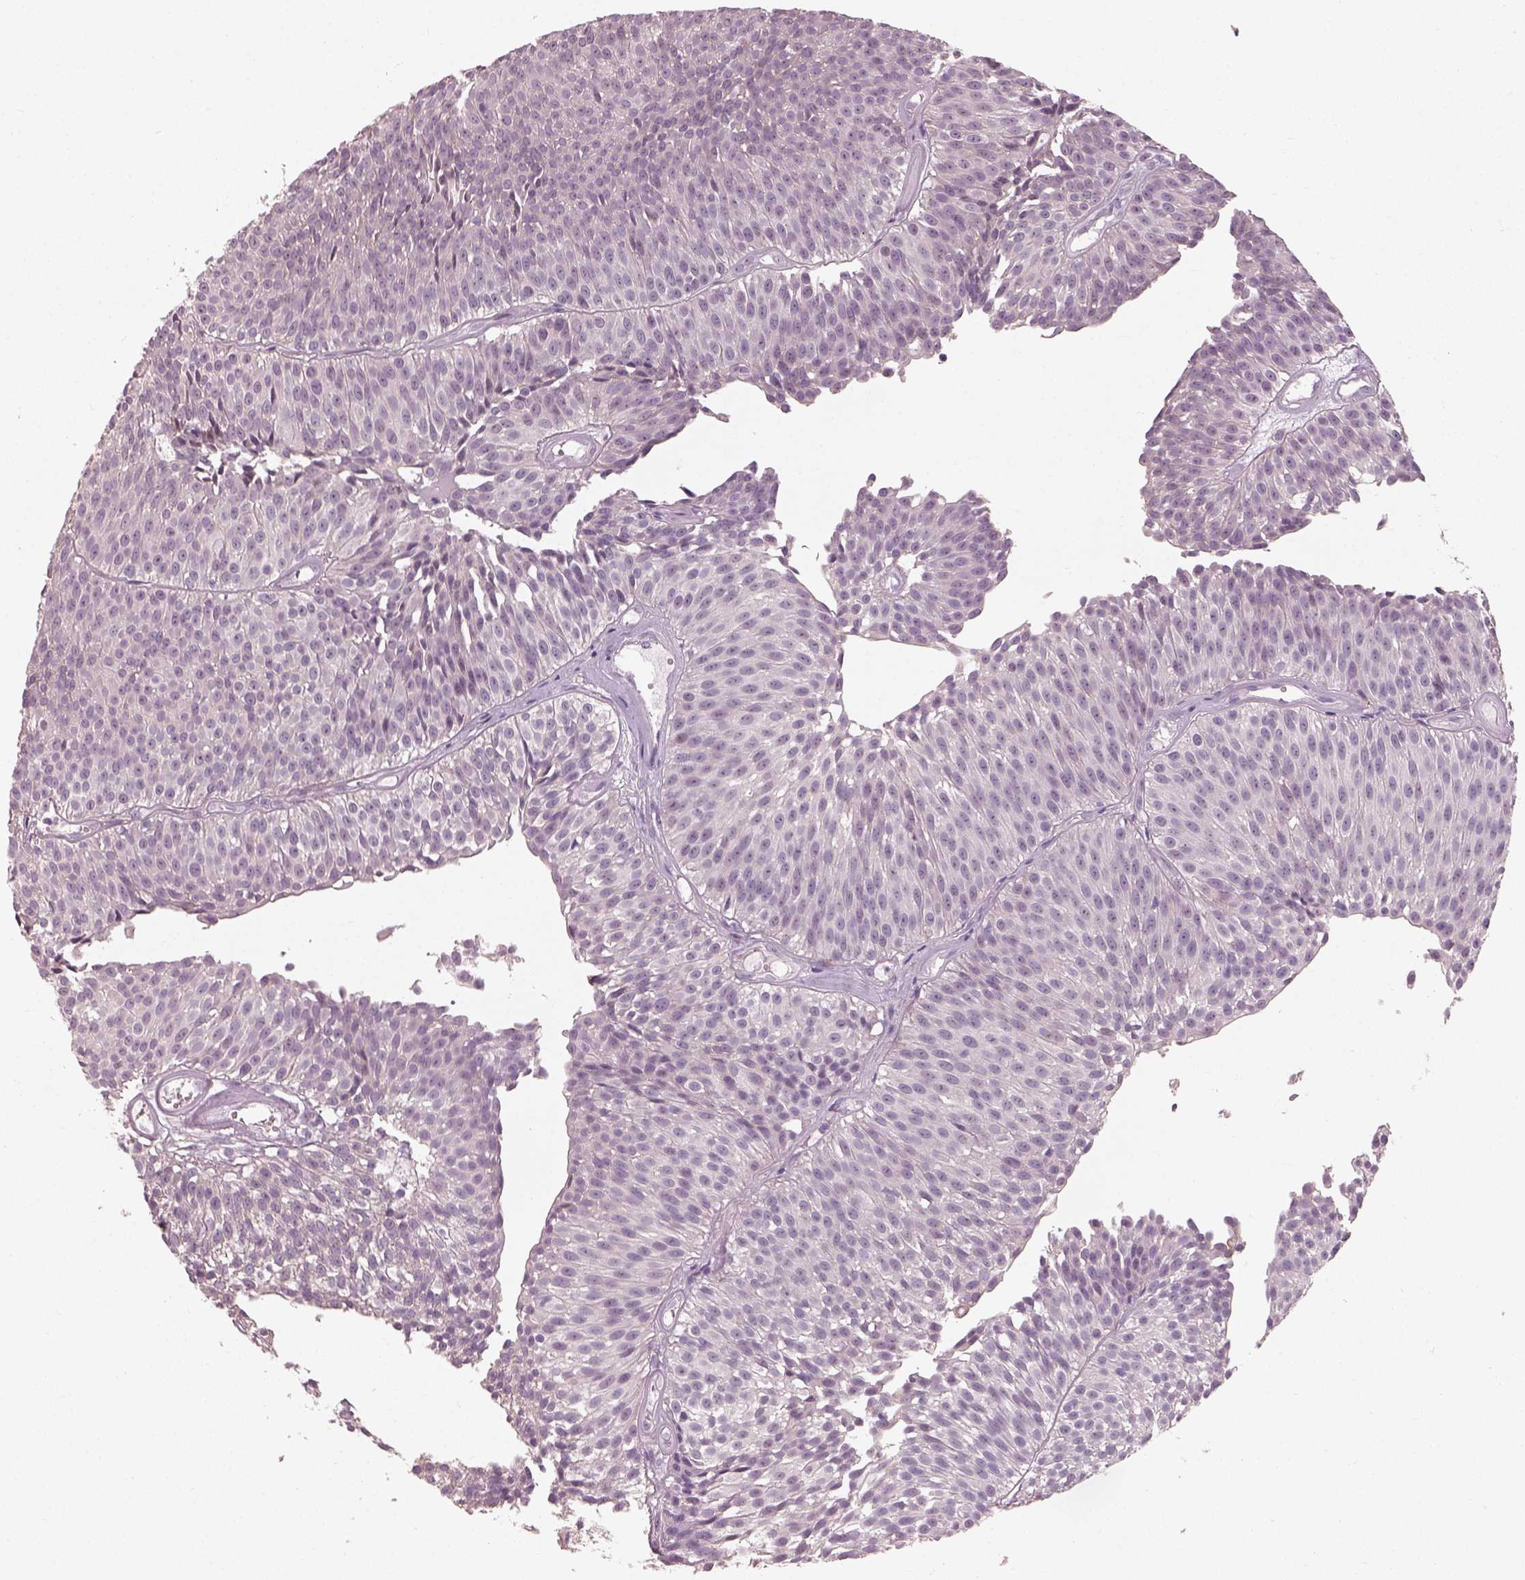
{"staining": {"intensity": "negative", "quantity": "none", "location": "none"}, "tissue": "urothelial cancer", "cell_type": "Tumor cells", "image_type": "cancer", "snomed": [{"axis": "morphology", "description": "Urothelial carcinoma, Low grade"}, {"axis": "topography", "description": "Urinary bladder"}], "caption": "Tumor cells are negative for protein expression in human urothelial carcinoma (low-grade).", "gene": "CDS1", "patient": {"sex": "male", "age": 63}}